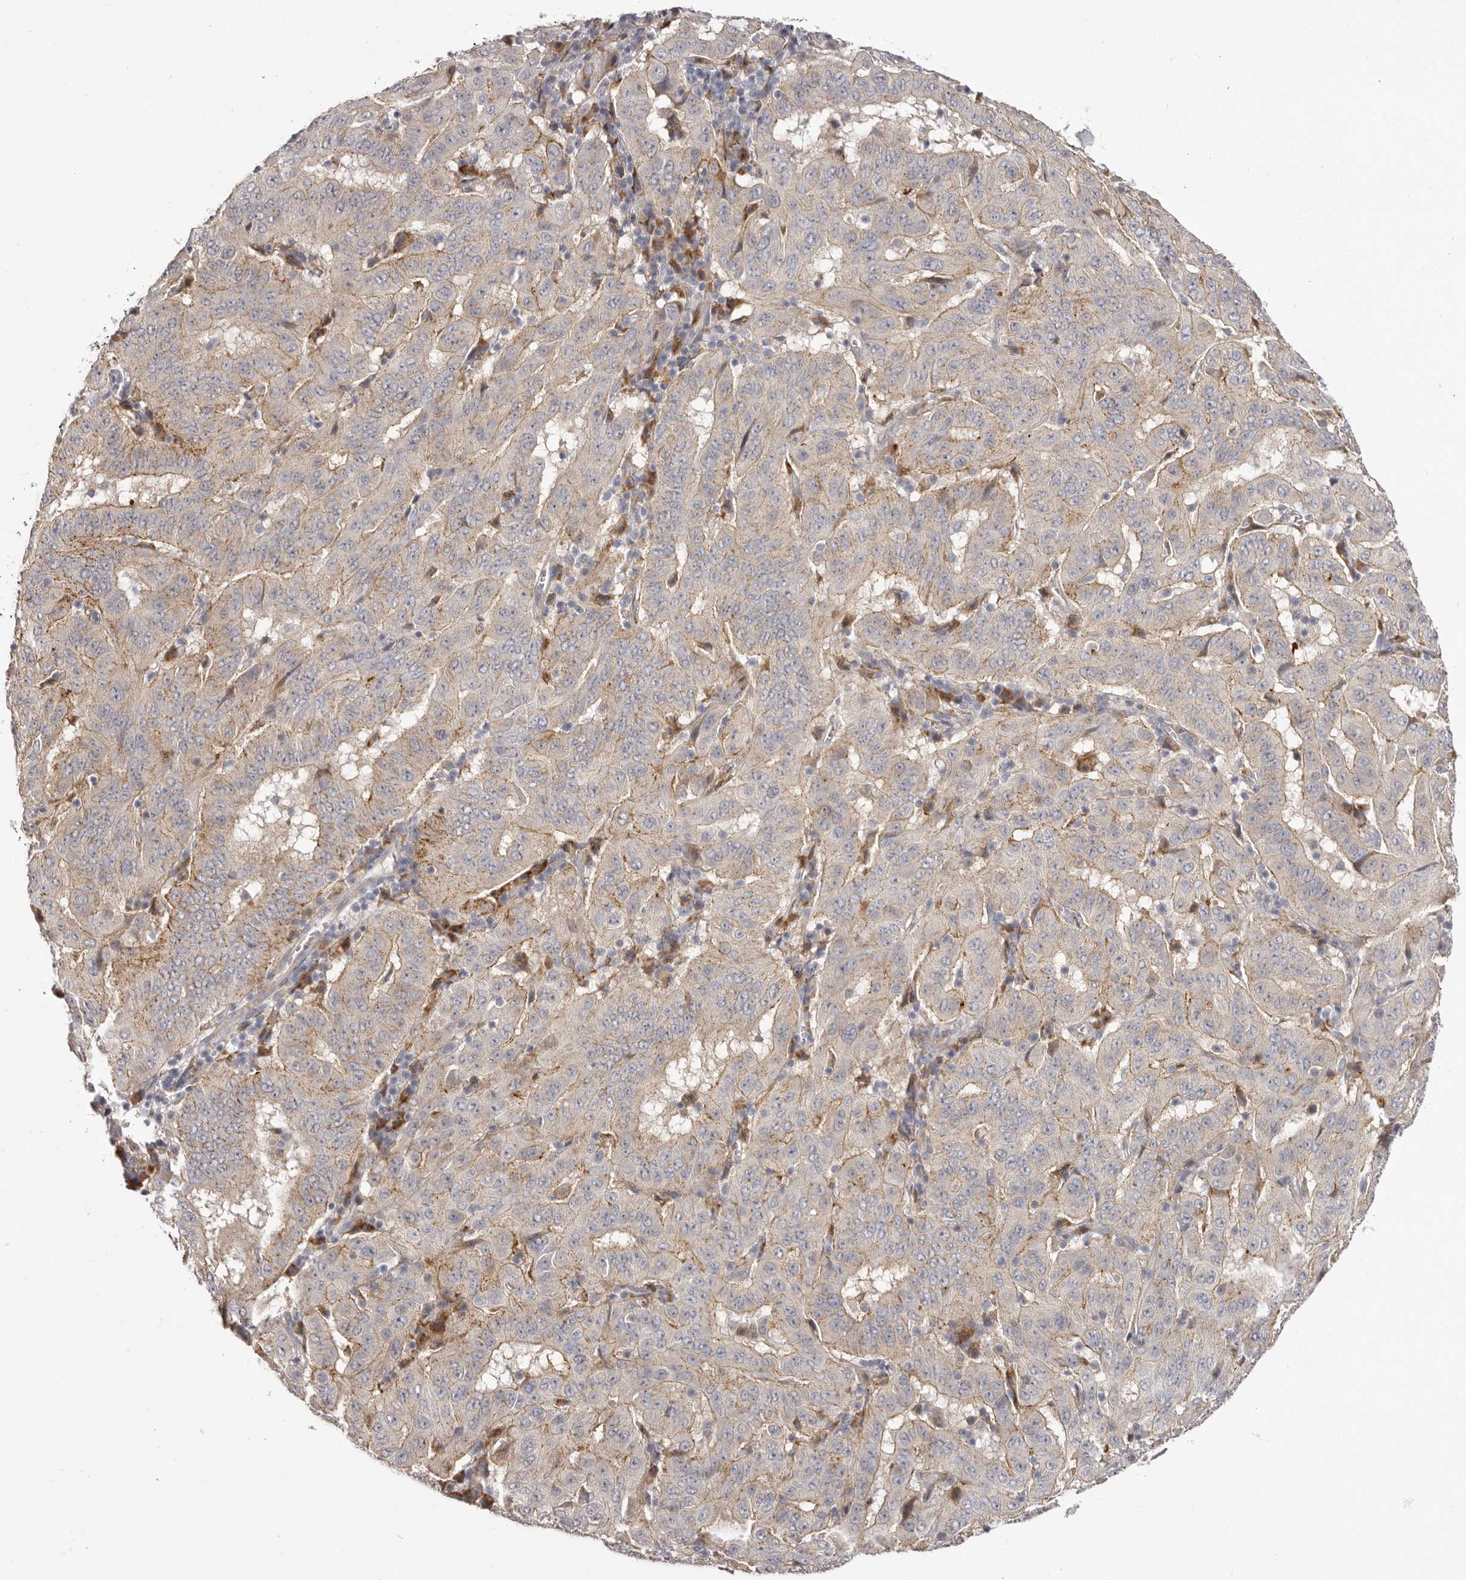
{"staining": {"intensity": "moderate", "quantity": "25%-75%", "location": "cytoplasmic/membranous"}, "tissue": "pancreatic cancer", "cell_type": "Tumor cells", "image_type": "cancer", "snomed": [{"axis": "morphology", "description": "Adenocarcinoma, NOS"}, {"axis": "topography", "description": "Pancreas"}], "caption": "Immunohistochemistry (IHC) staining of pancreatic cancer, which displays medium levels of moderate cytoplasmic/membranous positivity in approximately 25%-75% of tumor cells indicating moderate cytoplasmic/membranous protein positivity. The staining was performed using DAB (brown) for protein detection and nuclei were counterstained in hematoxylin (blue).", "gene": "OTUD3", "patient": {"sex": "male", "age": 63}}